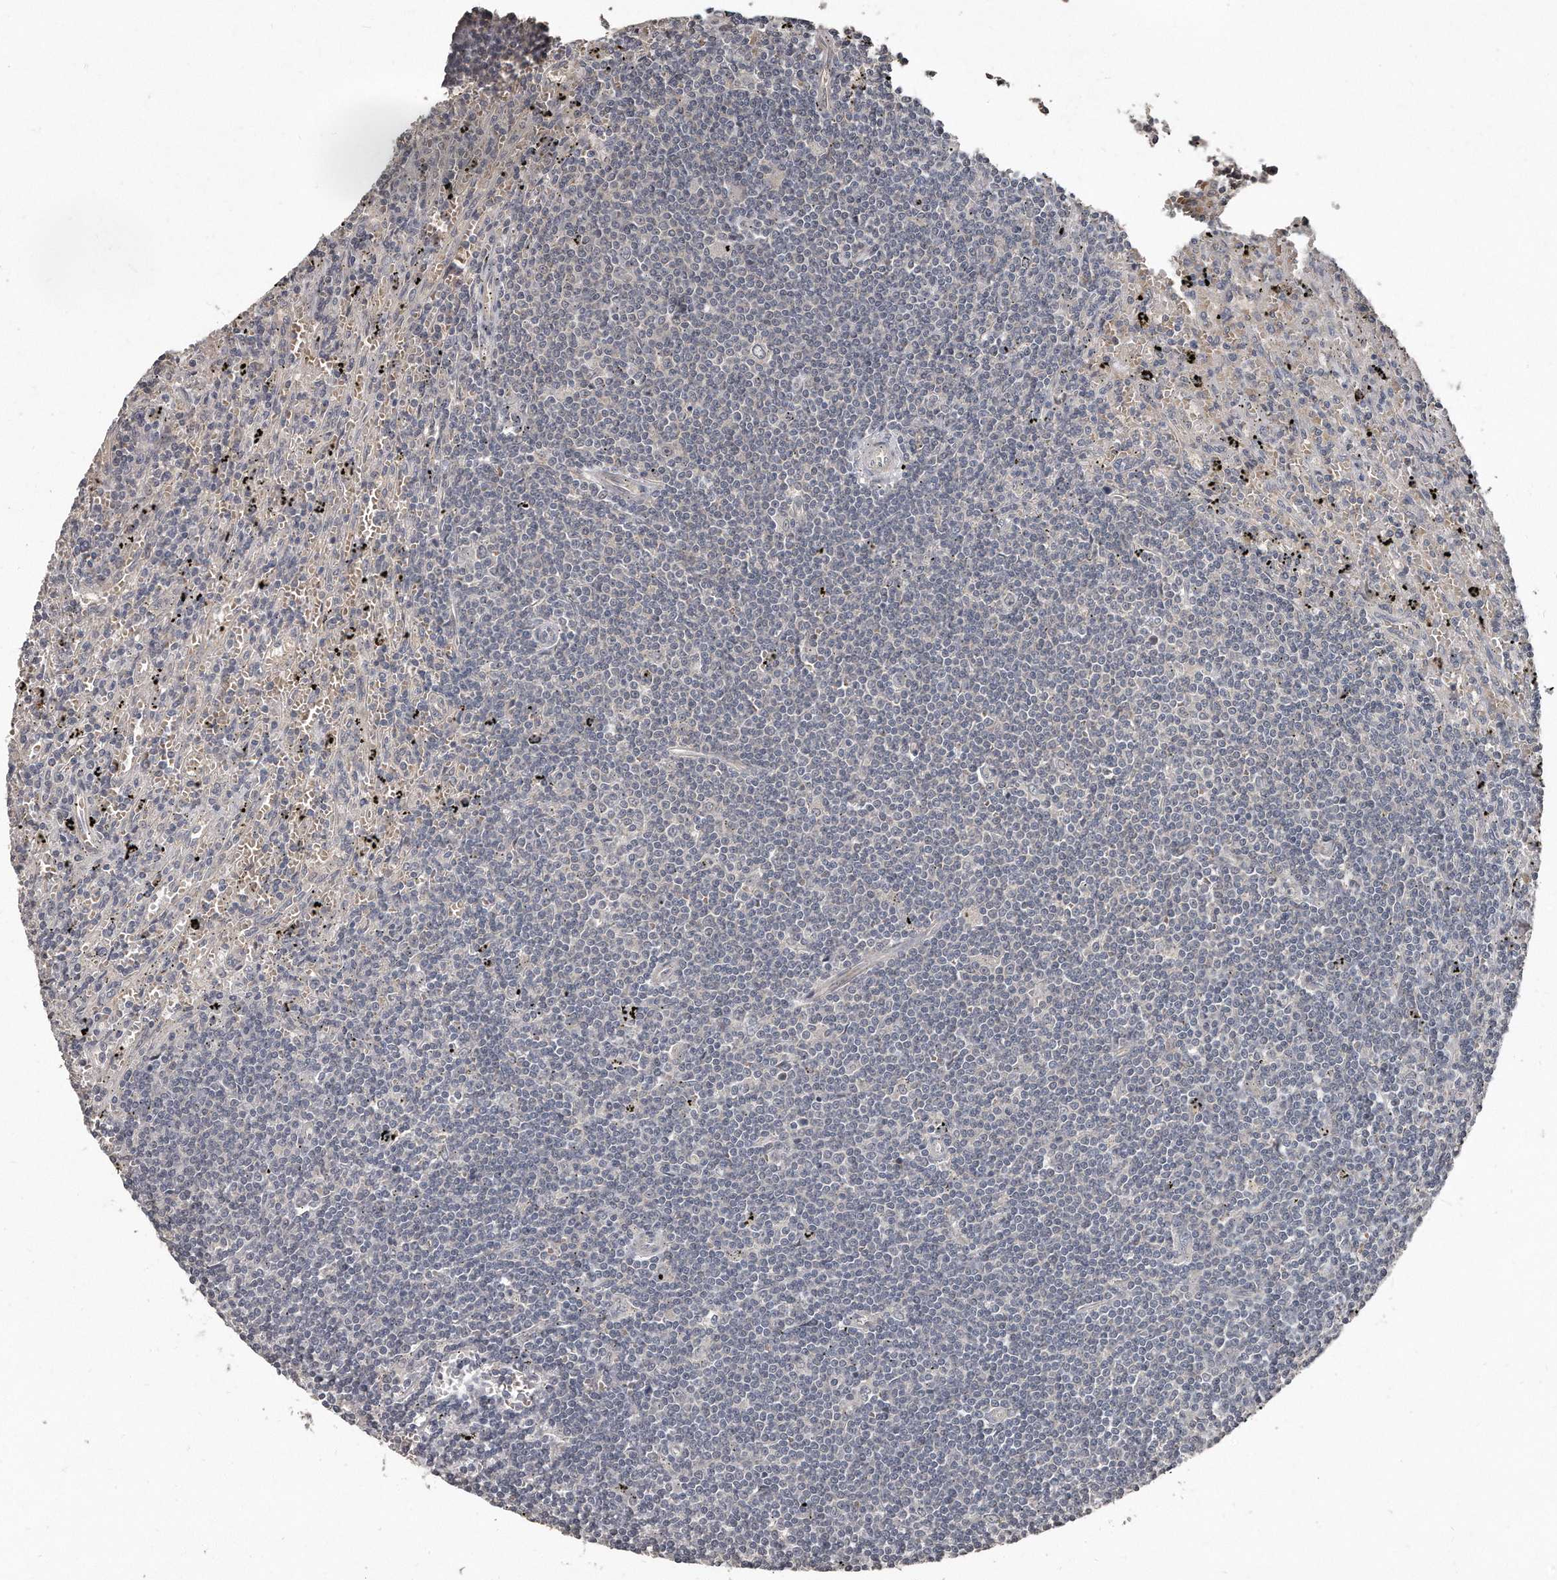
{"staining": {"intensity": "negative", "quantity": "none", "location": "none"}, "tissue": "lymphoma", "cell_type": "Tumor cells", "image_type": "cancer", "snomed": [{"axis": "morphology", "description": "Malignant lymphoma, non-Hodgkin's type, Low grade"}, {"axis": "topography", "description": "Spleen"}], "caption": "The IHC image has no significant staining in tumor cells of lymphoma tissue.", "gene": "GRB10", "patient": {"sex": "male", "age": 76}}